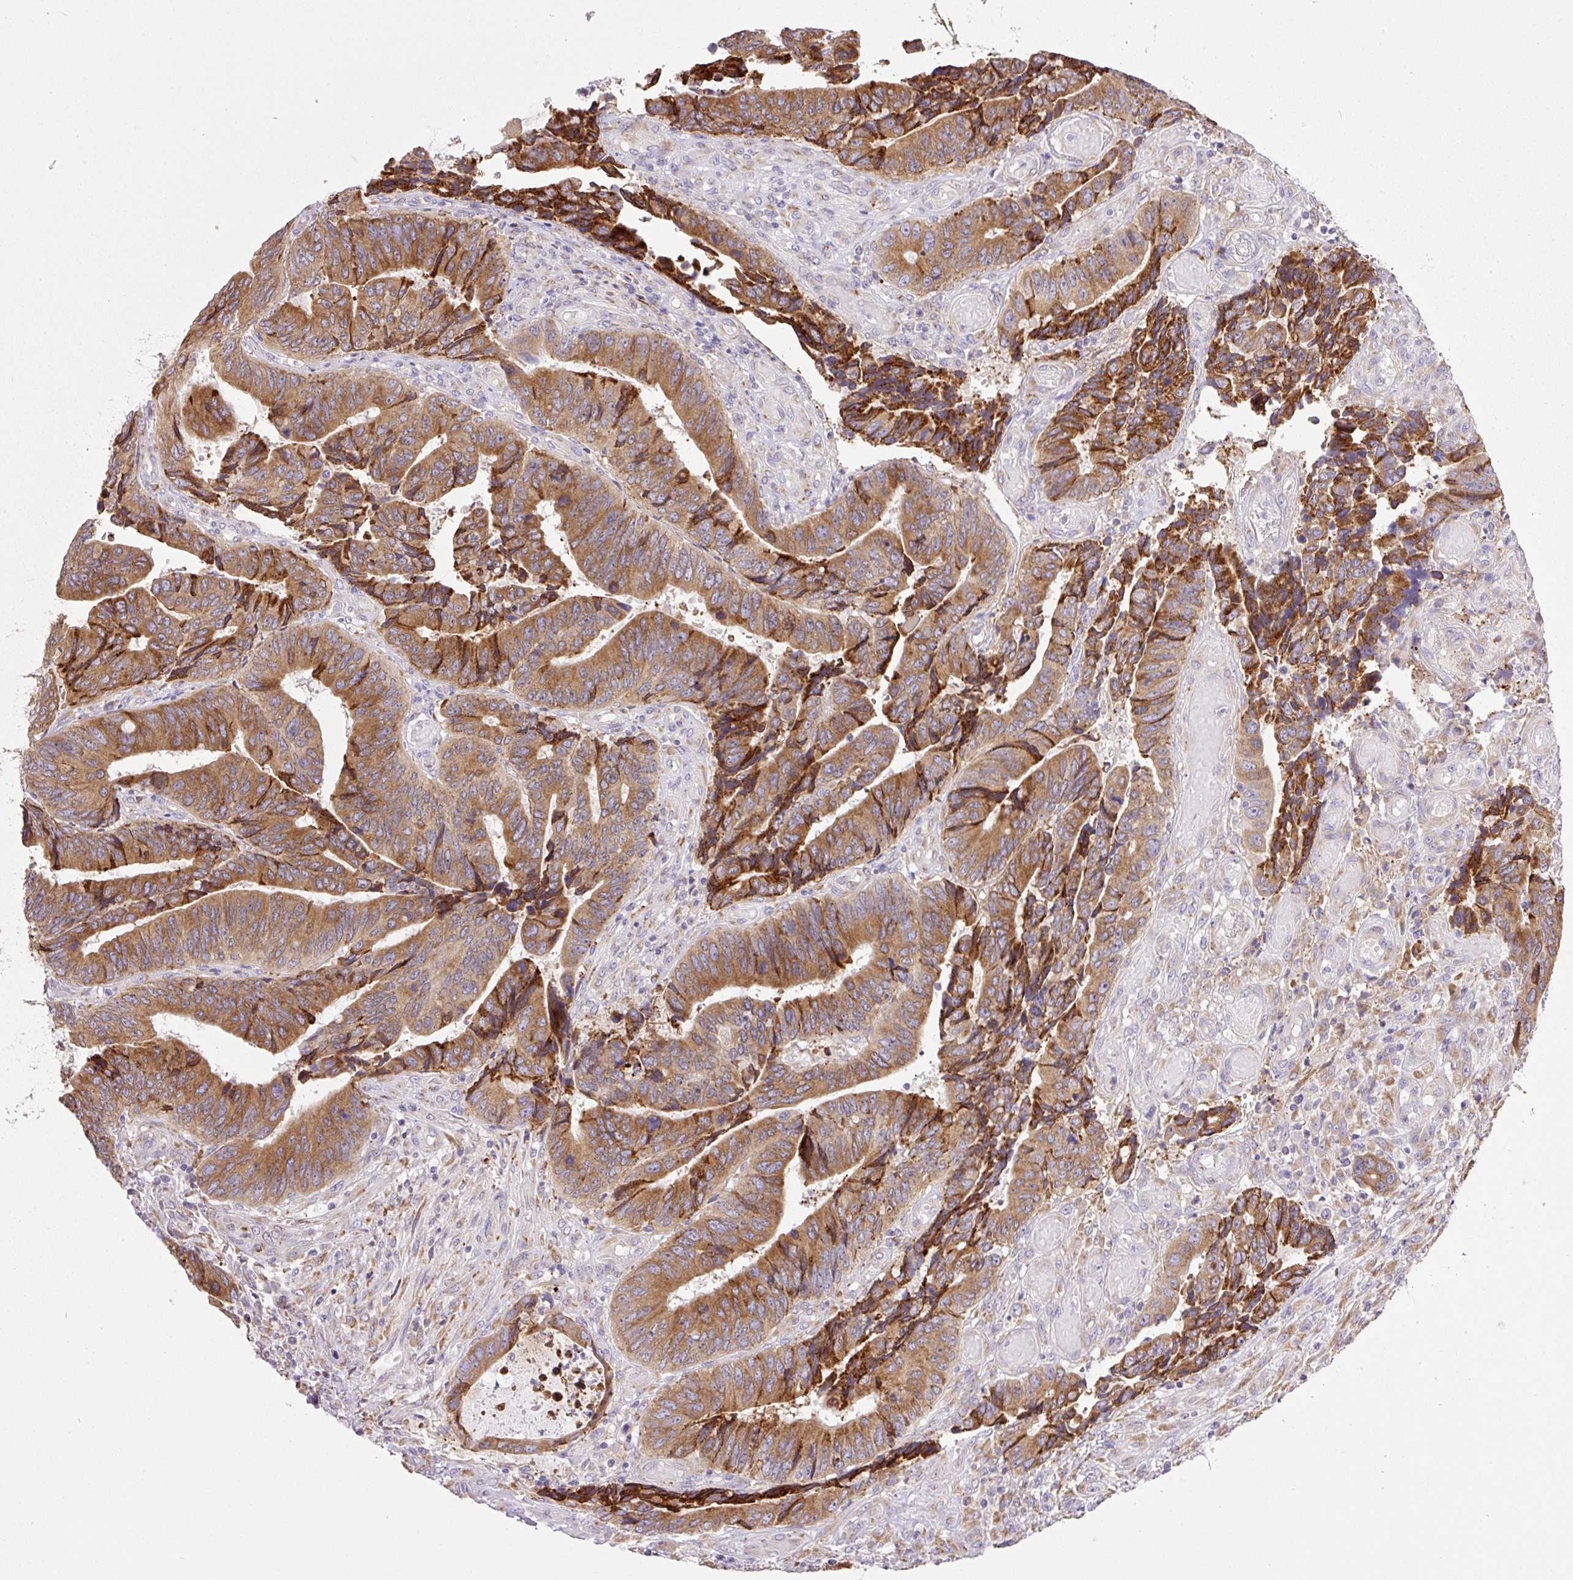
{"staining": {"intensity": "strong", "quantity": ">75%", "location": "cytoplasmic/membranous"}, "tissue": "colorectal cancer", "cell_type": "Tumor cells", "image_type": "cancer", "snomed": [{"axis": "morphology", "description": "Adenocarcinoma, NOS"}, {"axis": "topography", "description": "Colon"}], "caption": "This histopathology image displays colorectal cancer (adenocarcinoma) stained with IHC to label a protein in brown. The cytoplasmic/membranous of tumor cells show strong positivity for the protein. Nuclei are counter-stained blue.", "gene": "POFUT1", "patient": {"sex": "male", "age": 87}}